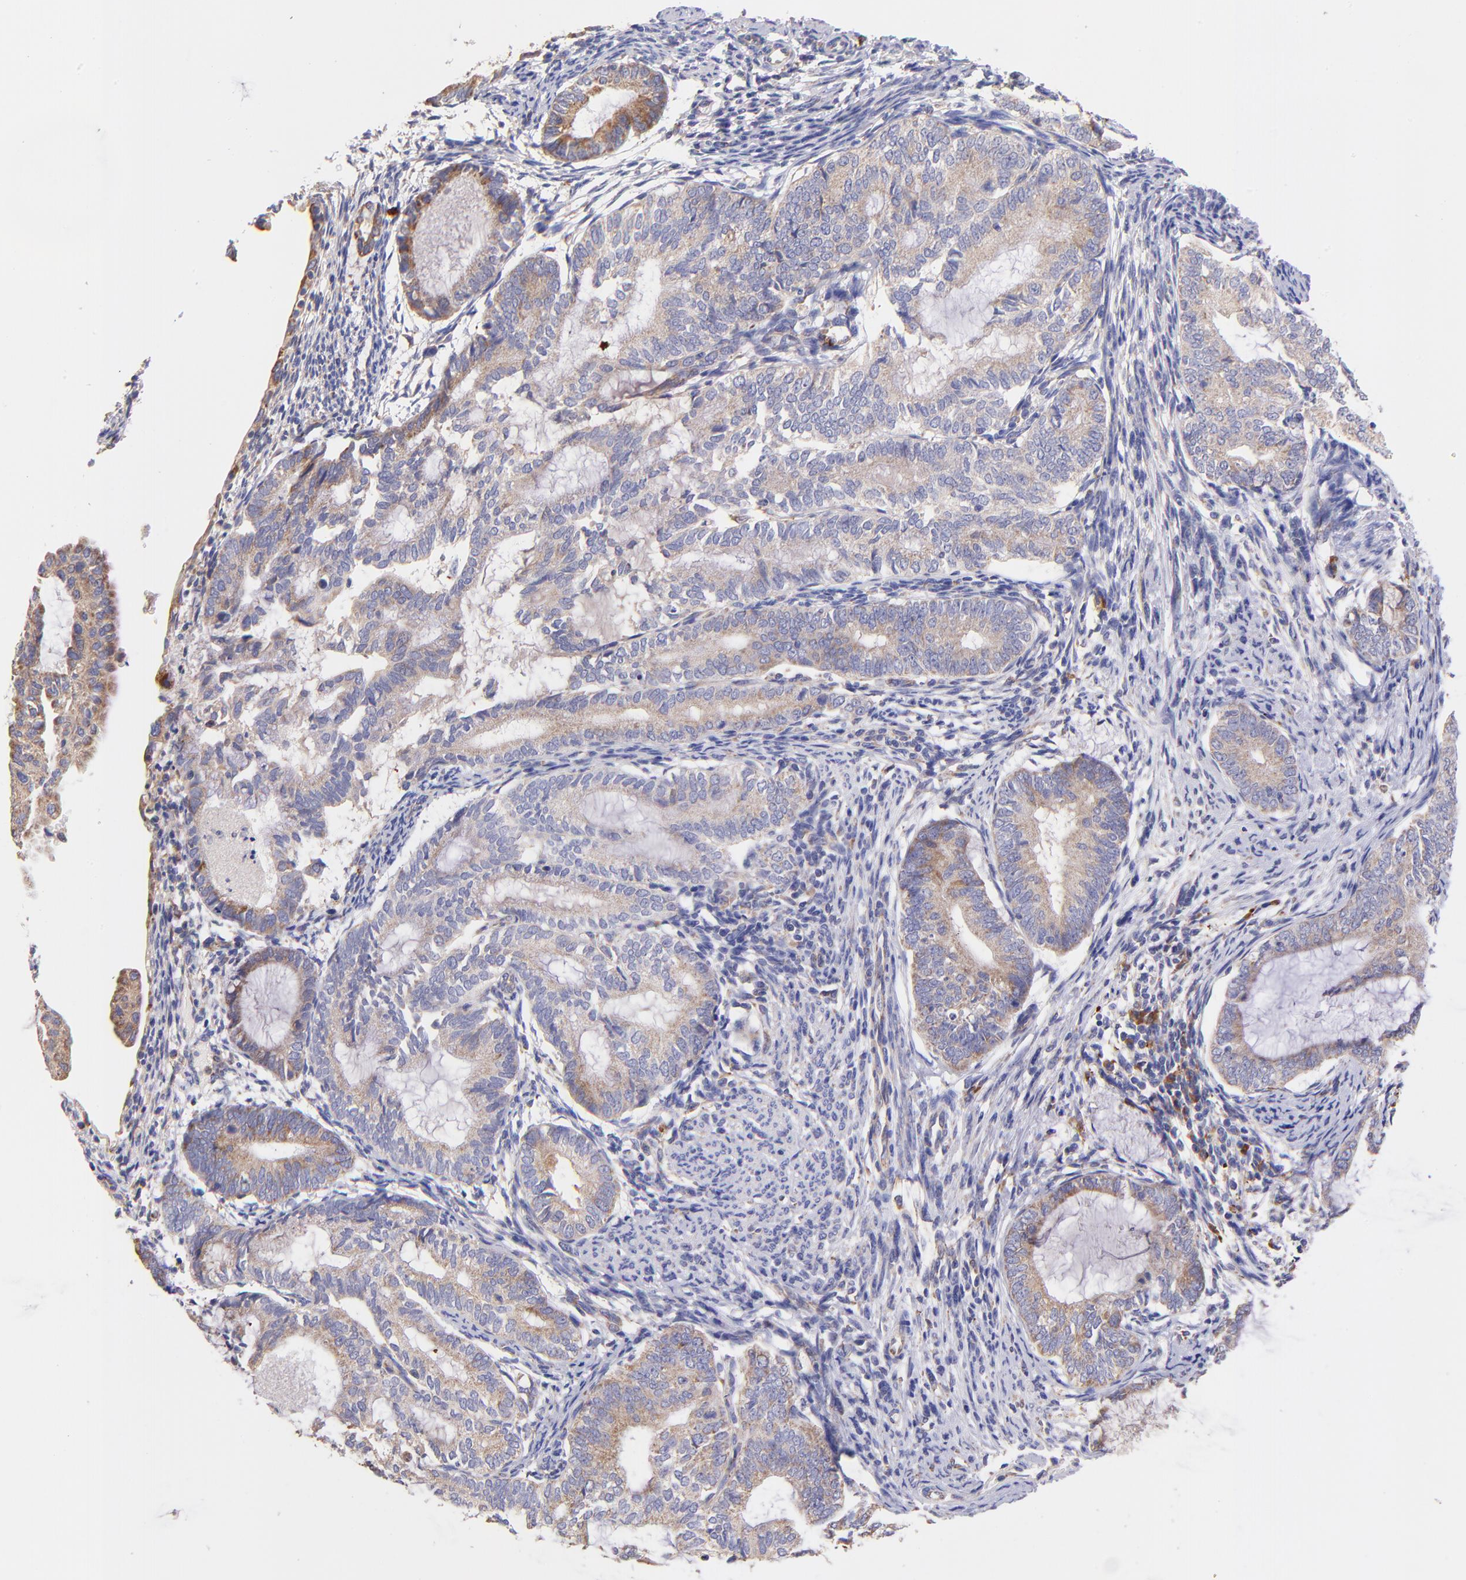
{"staining": {"intensity": "weak", "quantity": ">75%", "location": "cytoplasmic/membranous"}, "tissue": "endometrial cancer", "cell_type": "Tumor cells", "image_type": "cancer", "snomed": [{"axis": "morphology", "description": "Adenocarcinoma, NOS"}, {"axis": "topography", "description": "Endometrium"}], "caption": "Endometrial cancer (adenocarcinoma) stained with a brown dye reveals weak cytoplasmic/membranous positive expression in approximately >75% of tumor cells.", "gene": "PREX1", "patient": {"sex": "female", "age": 63}}